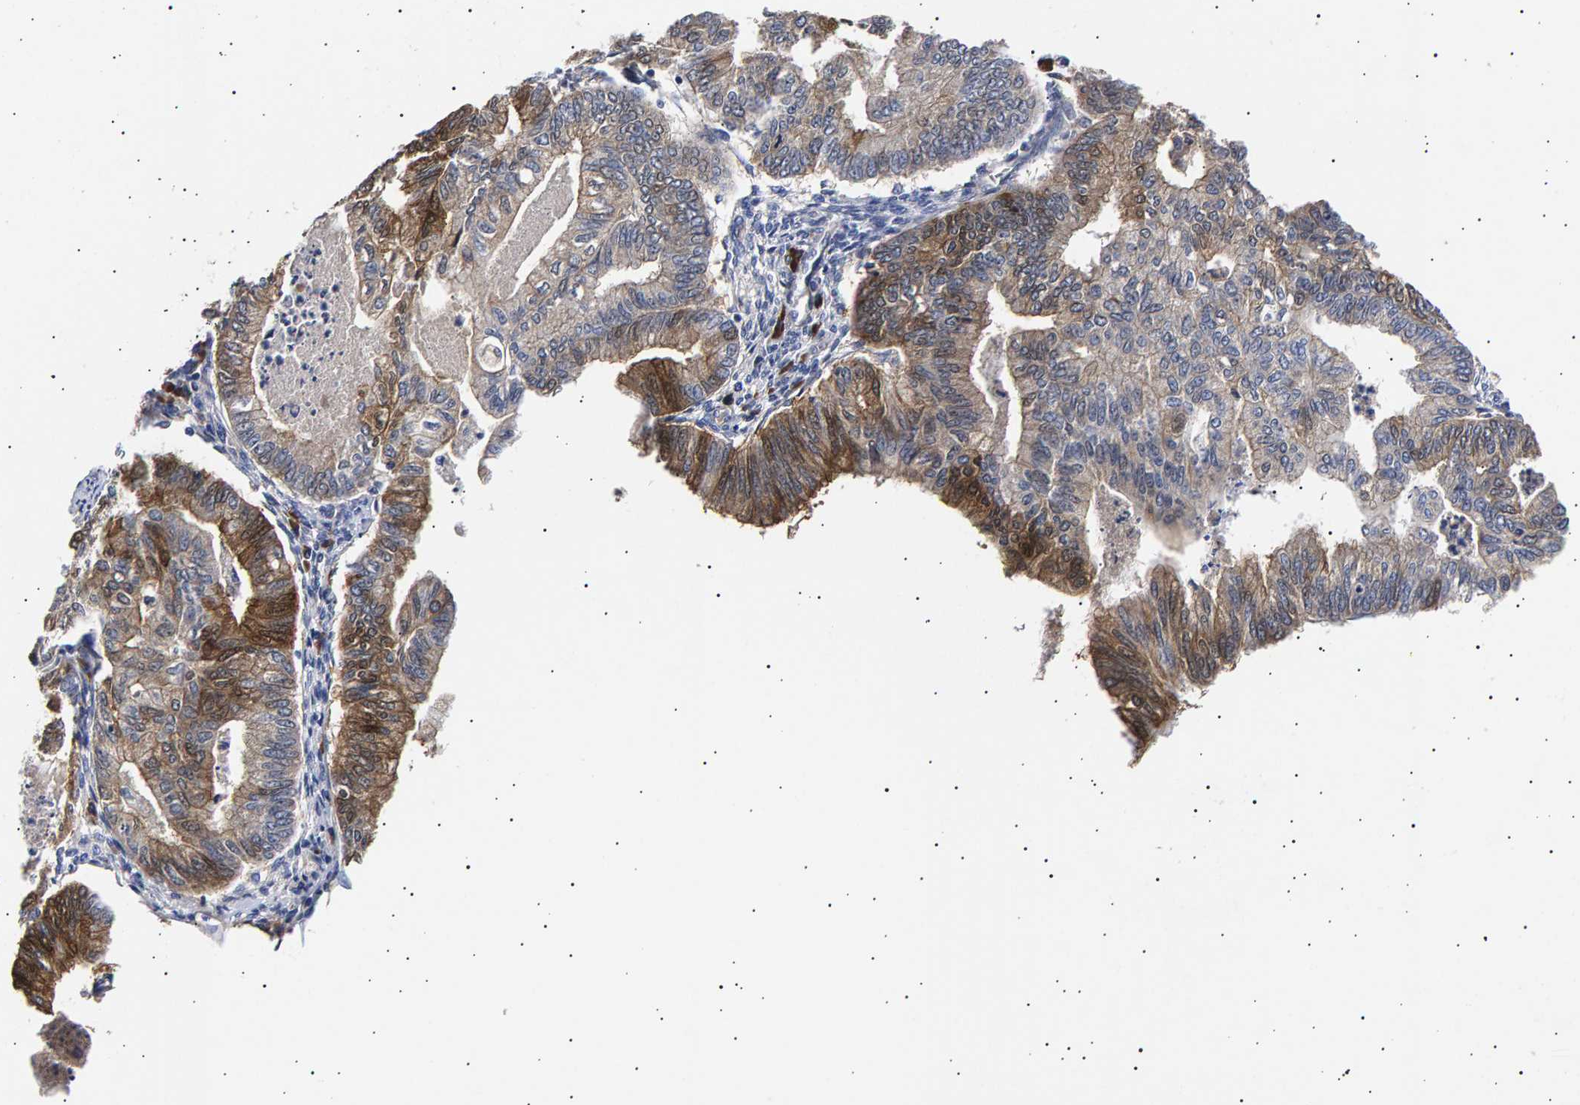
{"staining": {"intensity": "moderate", "quantity": "25%-75%", "location": "cytoplasmic/membranous"}, "tissue": "endometrial cancer", "cell_type": "Tumor cells", "image_type": "cancer", "snomed": [{"axis": "morphology", "description": "Polyp, NOS"}, {"axis": "morphology", "description": "Adenocarcinoma, NOS"}, {"axis": "morphology", "description": "Adenoma, NOS"}, {"axis": "topography", "description": "Endometrium"}], "caption": "Human endometrial adenocarcinoma stained with a protein marker exhibits moderate staining in tumor cells.", "gene": "ANKRD40", "patient": {"sex": "female", "age": 79}}